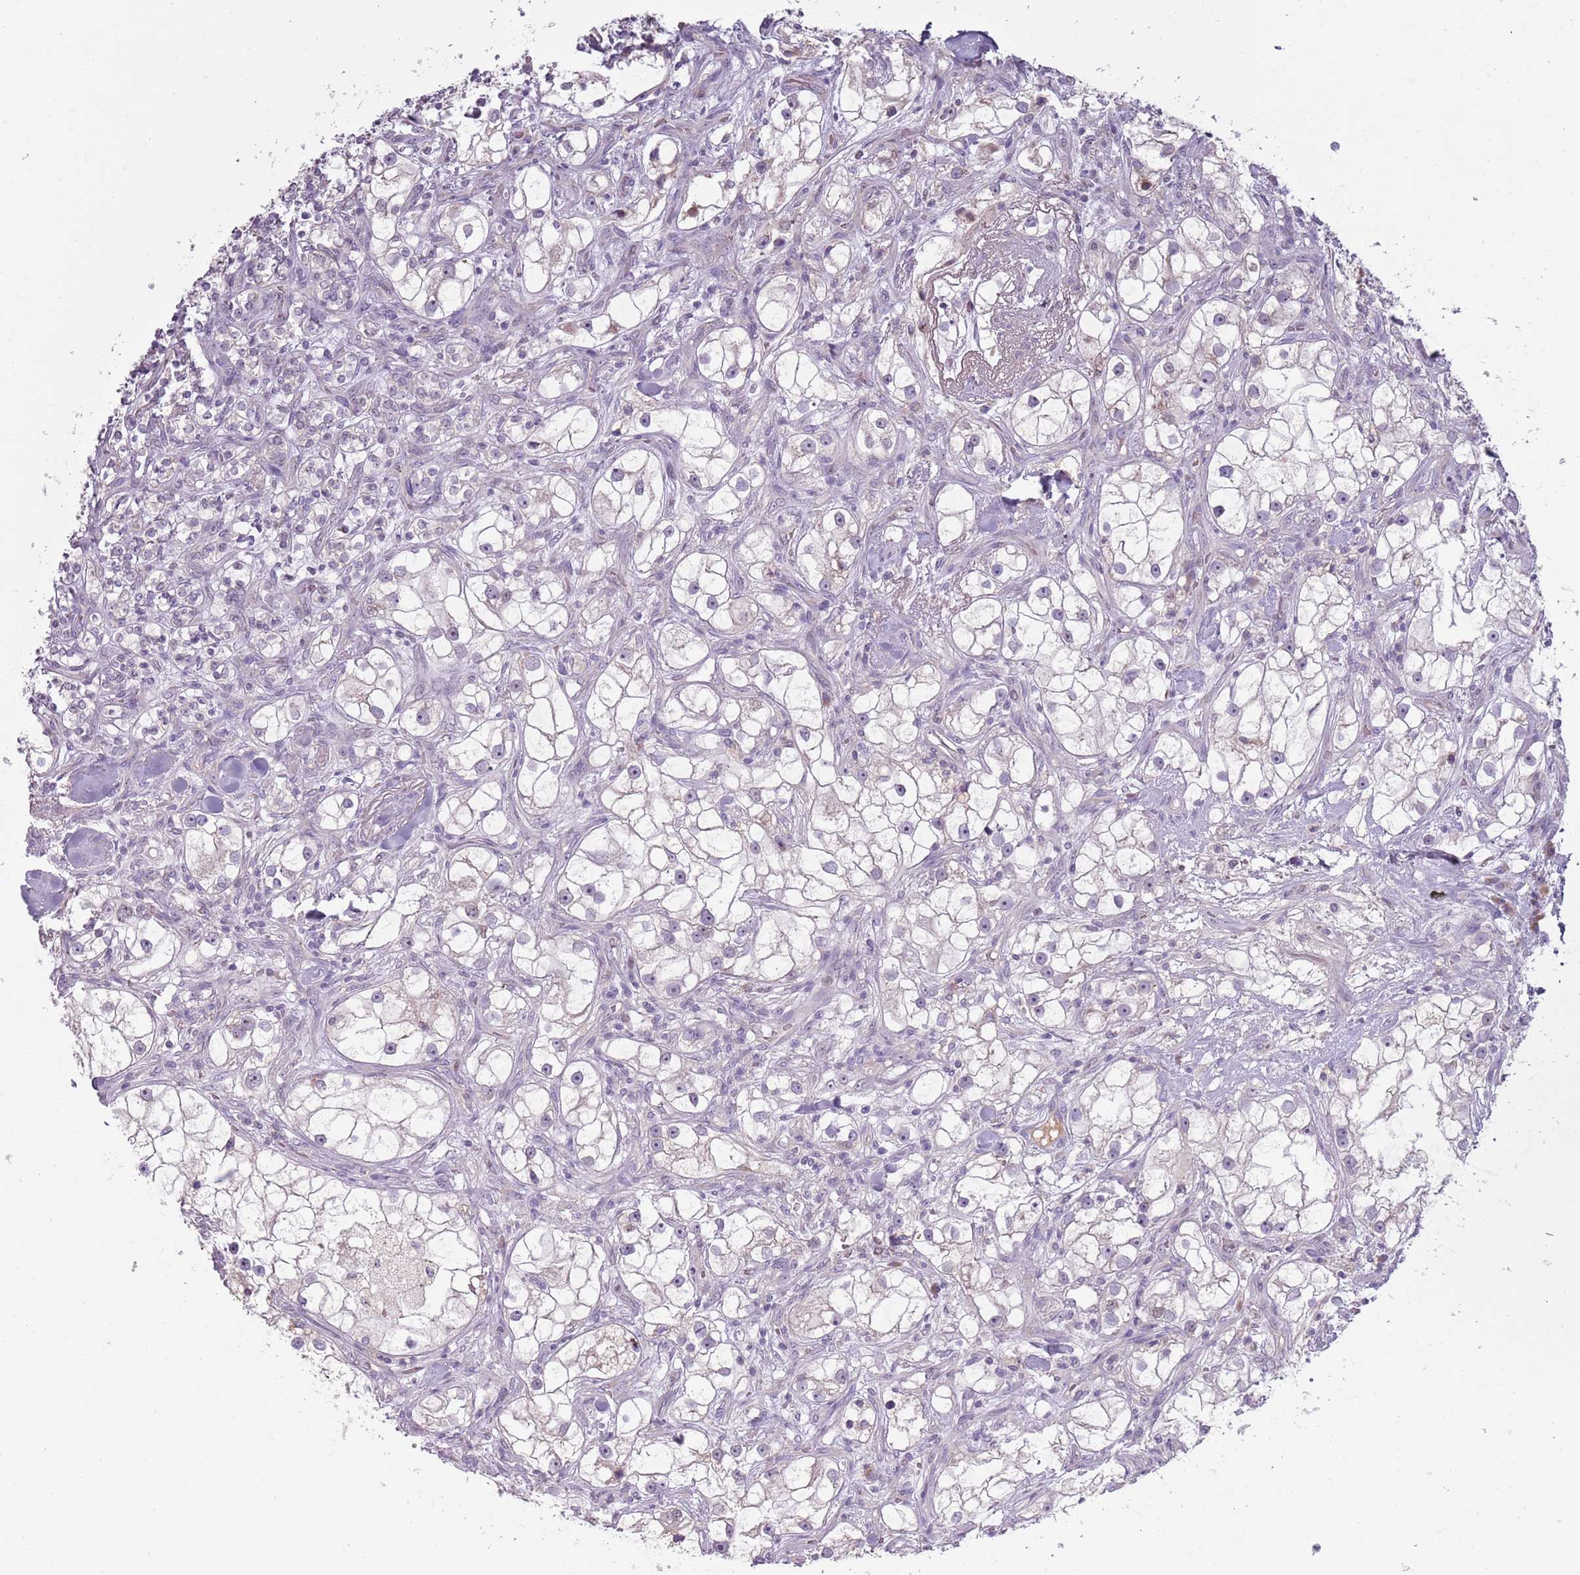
{"staining": {"intensity": "weak", "quantity": "<25%", "location": "cytoplasmic/membranous"}, "tissue": "renal cancer", "cell_type": "Tumor cells", "image_type": "cancer", "snomed": [{"axis": "morphology", "description": "Adenocarcinoma, NOS"}, {"axis": "topography", "description": "Kidney"}], "caption": "Human renal cancer stained for a protein using immunohistochemistry (IHC) displays no staining in tumor cells.", "gene": "SYS1", "patient": {"sex": "male", "age": 77}}